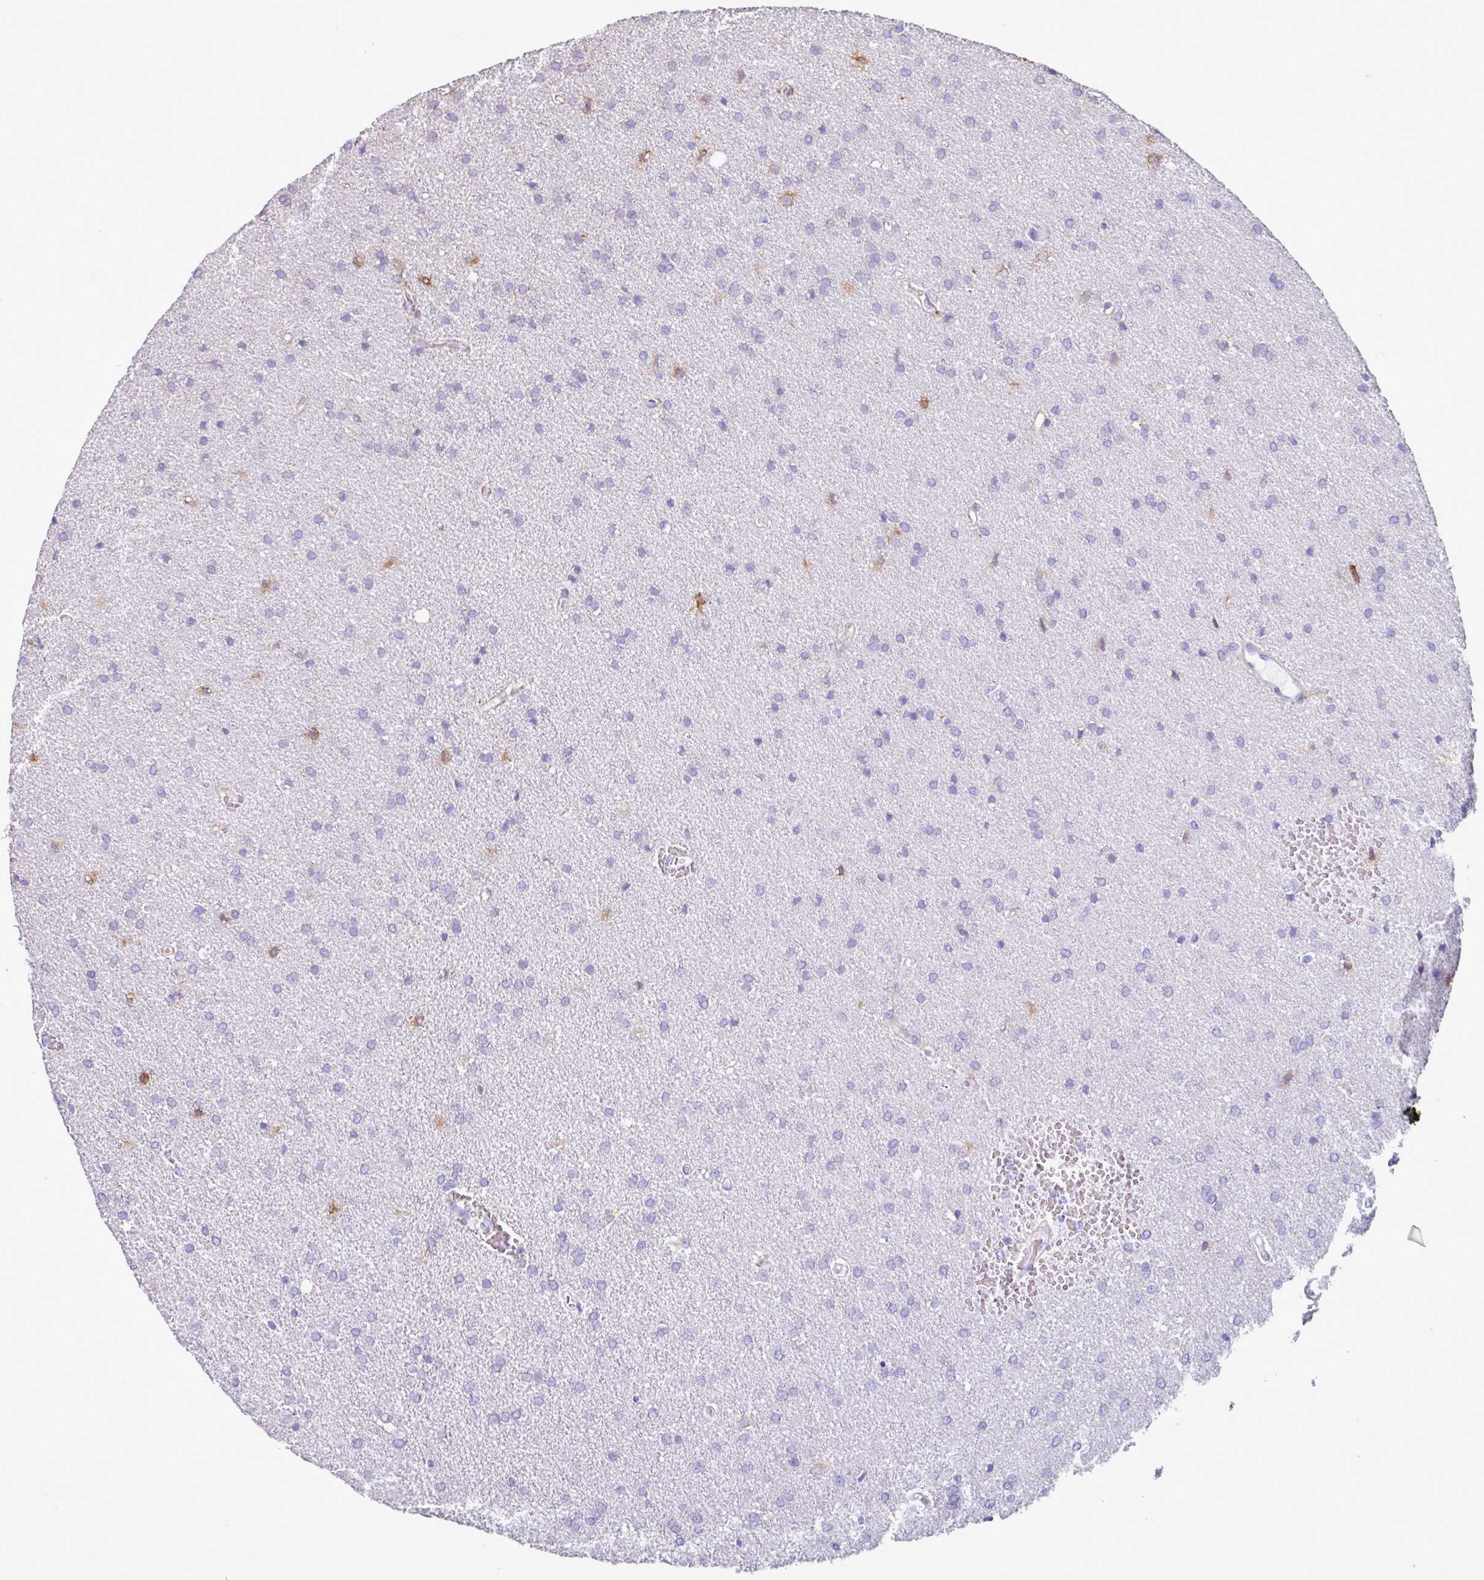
{"staining": {"intensity": "negative", "quantity": "none", "location": "none"}, "tissue": "glioma", "cell_type": "Tumor cells", "image_type": "cancer", "snomed": [{"axis": "morphology", "description": "Glioma, malignant, Low grade"}, {"axis": "topography", "description": "Brain"}], "caption": "Tumor cells are negative for brown protein staining in glioma.", "gene": "PPP1R35", "patient": {"sex": "female", "age": 34}}